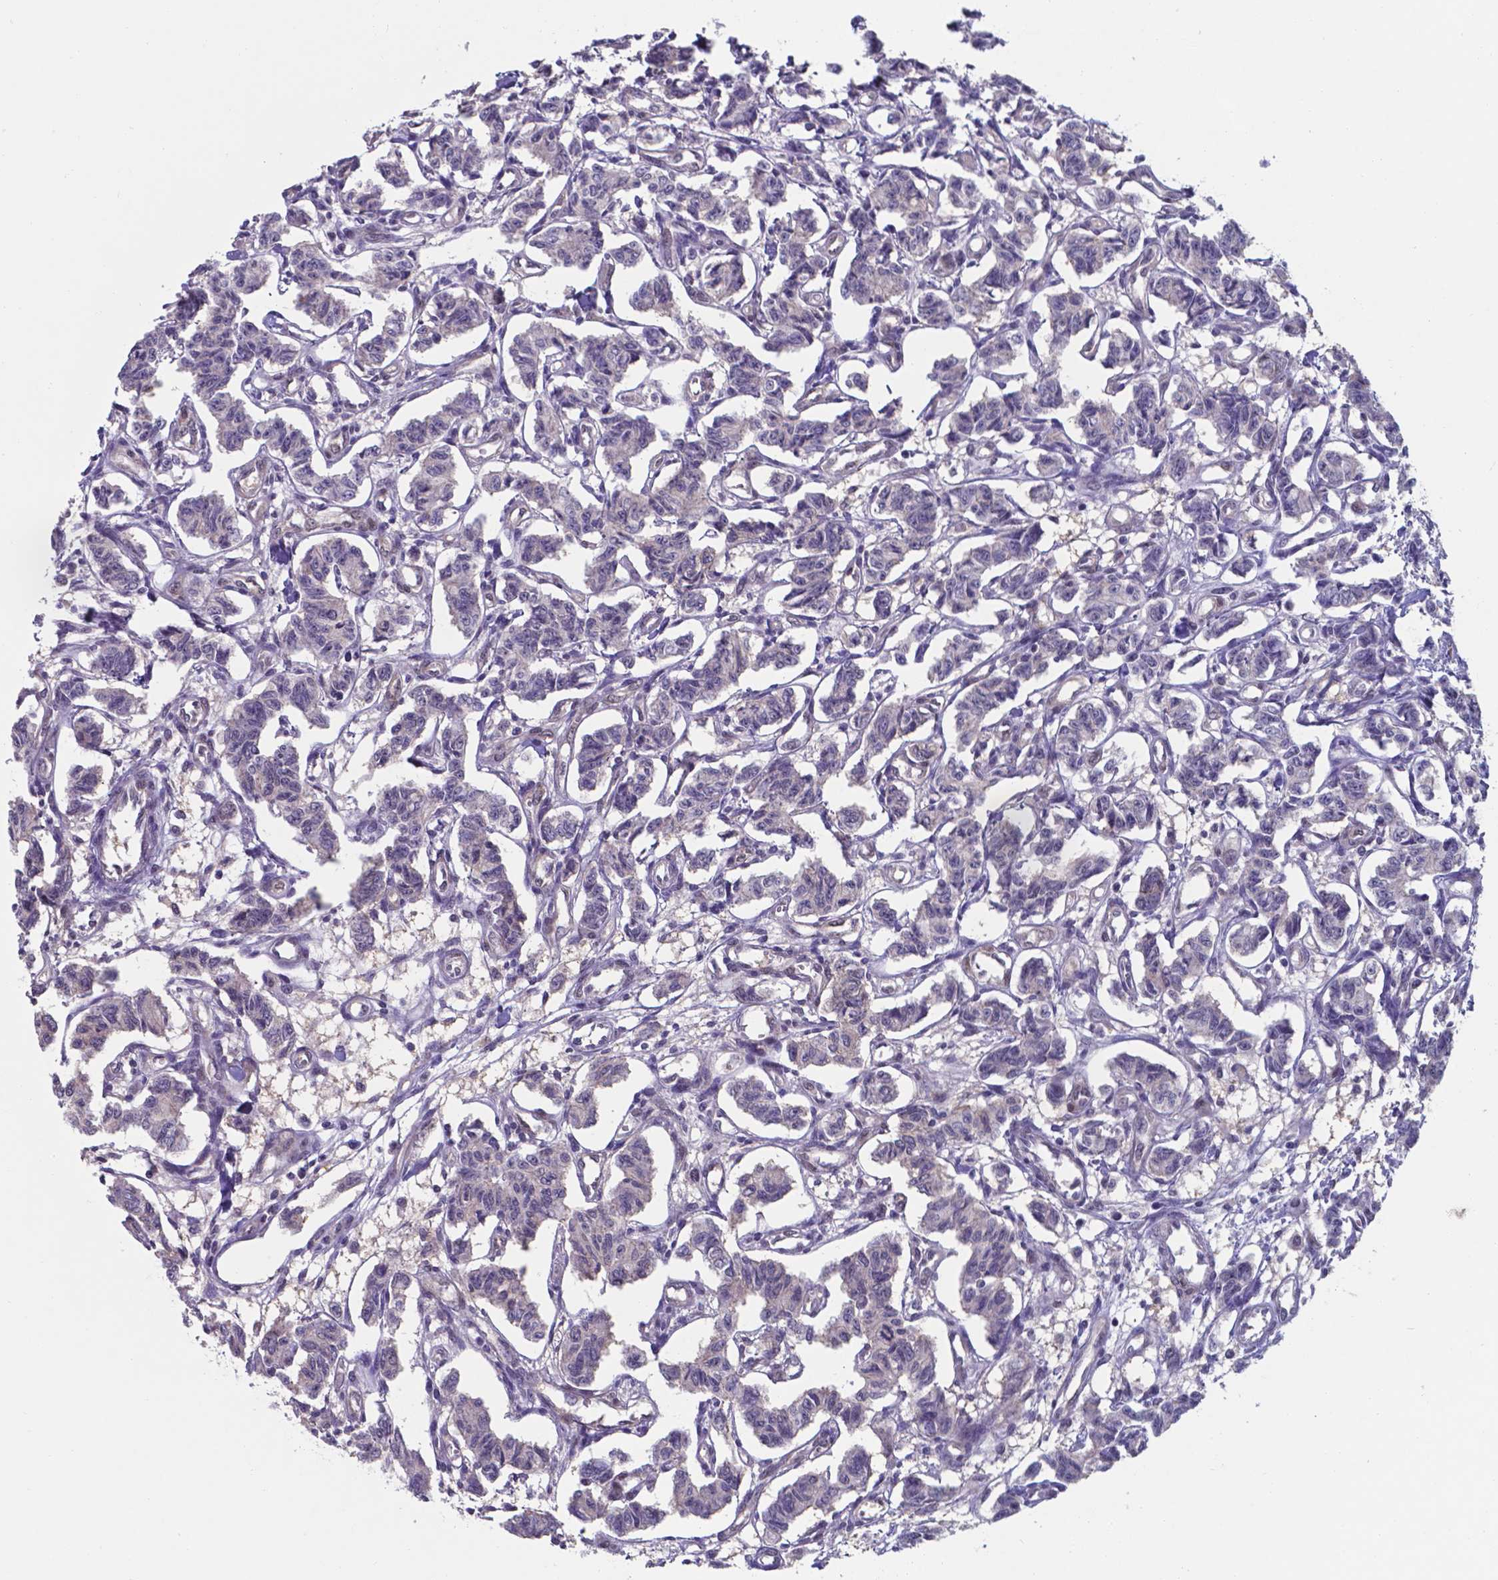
{"staining": {"intensity": "negative", "quantity": "none", "location": "none"}, "tissue": "carcinoid", "cell_type": "Tumor cells", "image_type": "cancer", "snomed": [{"axis": "morphology", "description": "Carcinoid, malignant, NOS"}, {"axis": "topography", "description": "Kidney"}], "caption": "Tumor cells show no significant positivity in carcinoid (malignant).", "gene": "UBE2E2", "patient": {"sex": "female", "age": 41}}